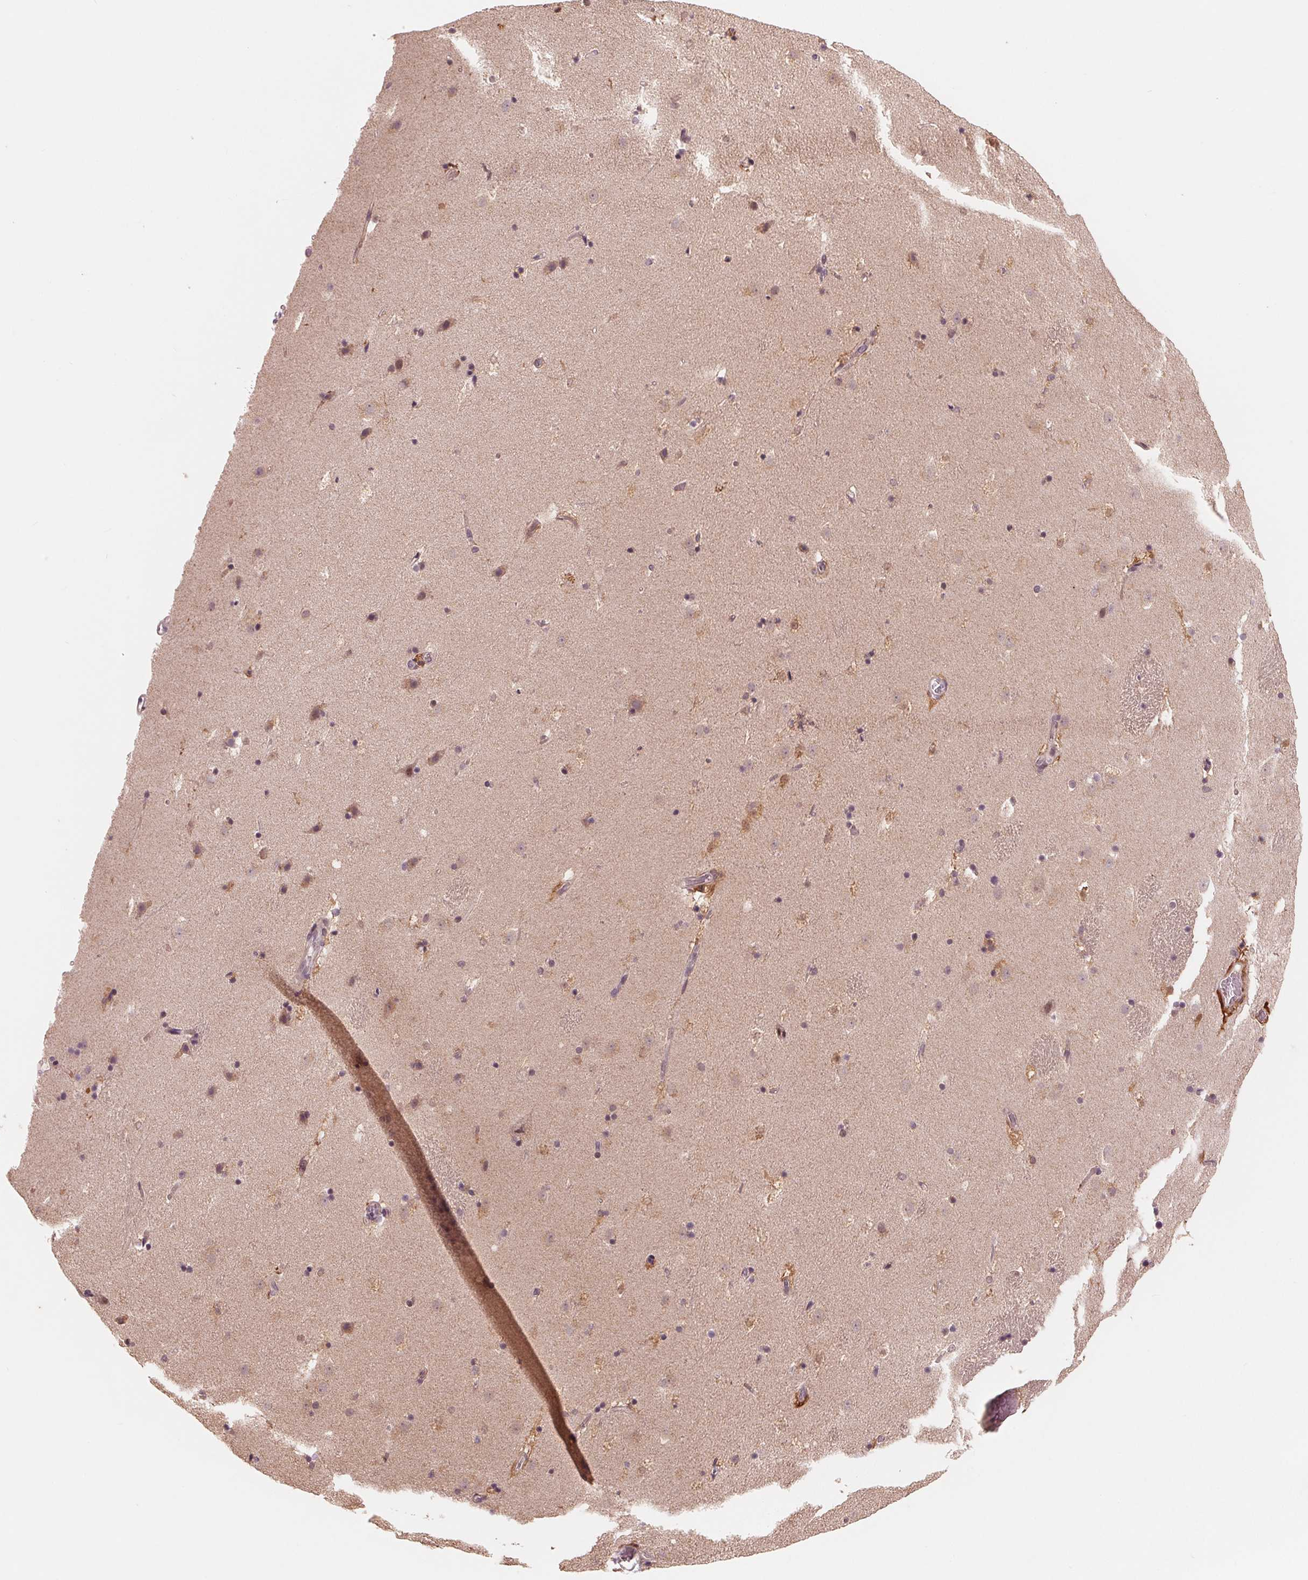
{"staining": {"intensity": "weak", "quantity": "<25%", "location": "cytoplasmic/membranous"}, "tissue": "caudate", "cell_type": "Glial cells", "image_type": "normal", "snomed": [{"axis": "morphology", "description": "Normal tissue, NOS"}, {"axis": "topography", "description": "Lateral ventricle wall"}], "caption": "This photomicrograph is of unremarkable caudate stained with immunohistochemistry to label a protein in brown with the nuclei are counter-stained blue. There is no staining in glial cells. (Brightfield microscopy of DAB immunohistochemistry at high magnification).", "gene": "IL9R", "patient": {"sex": "male", "age": 37}}